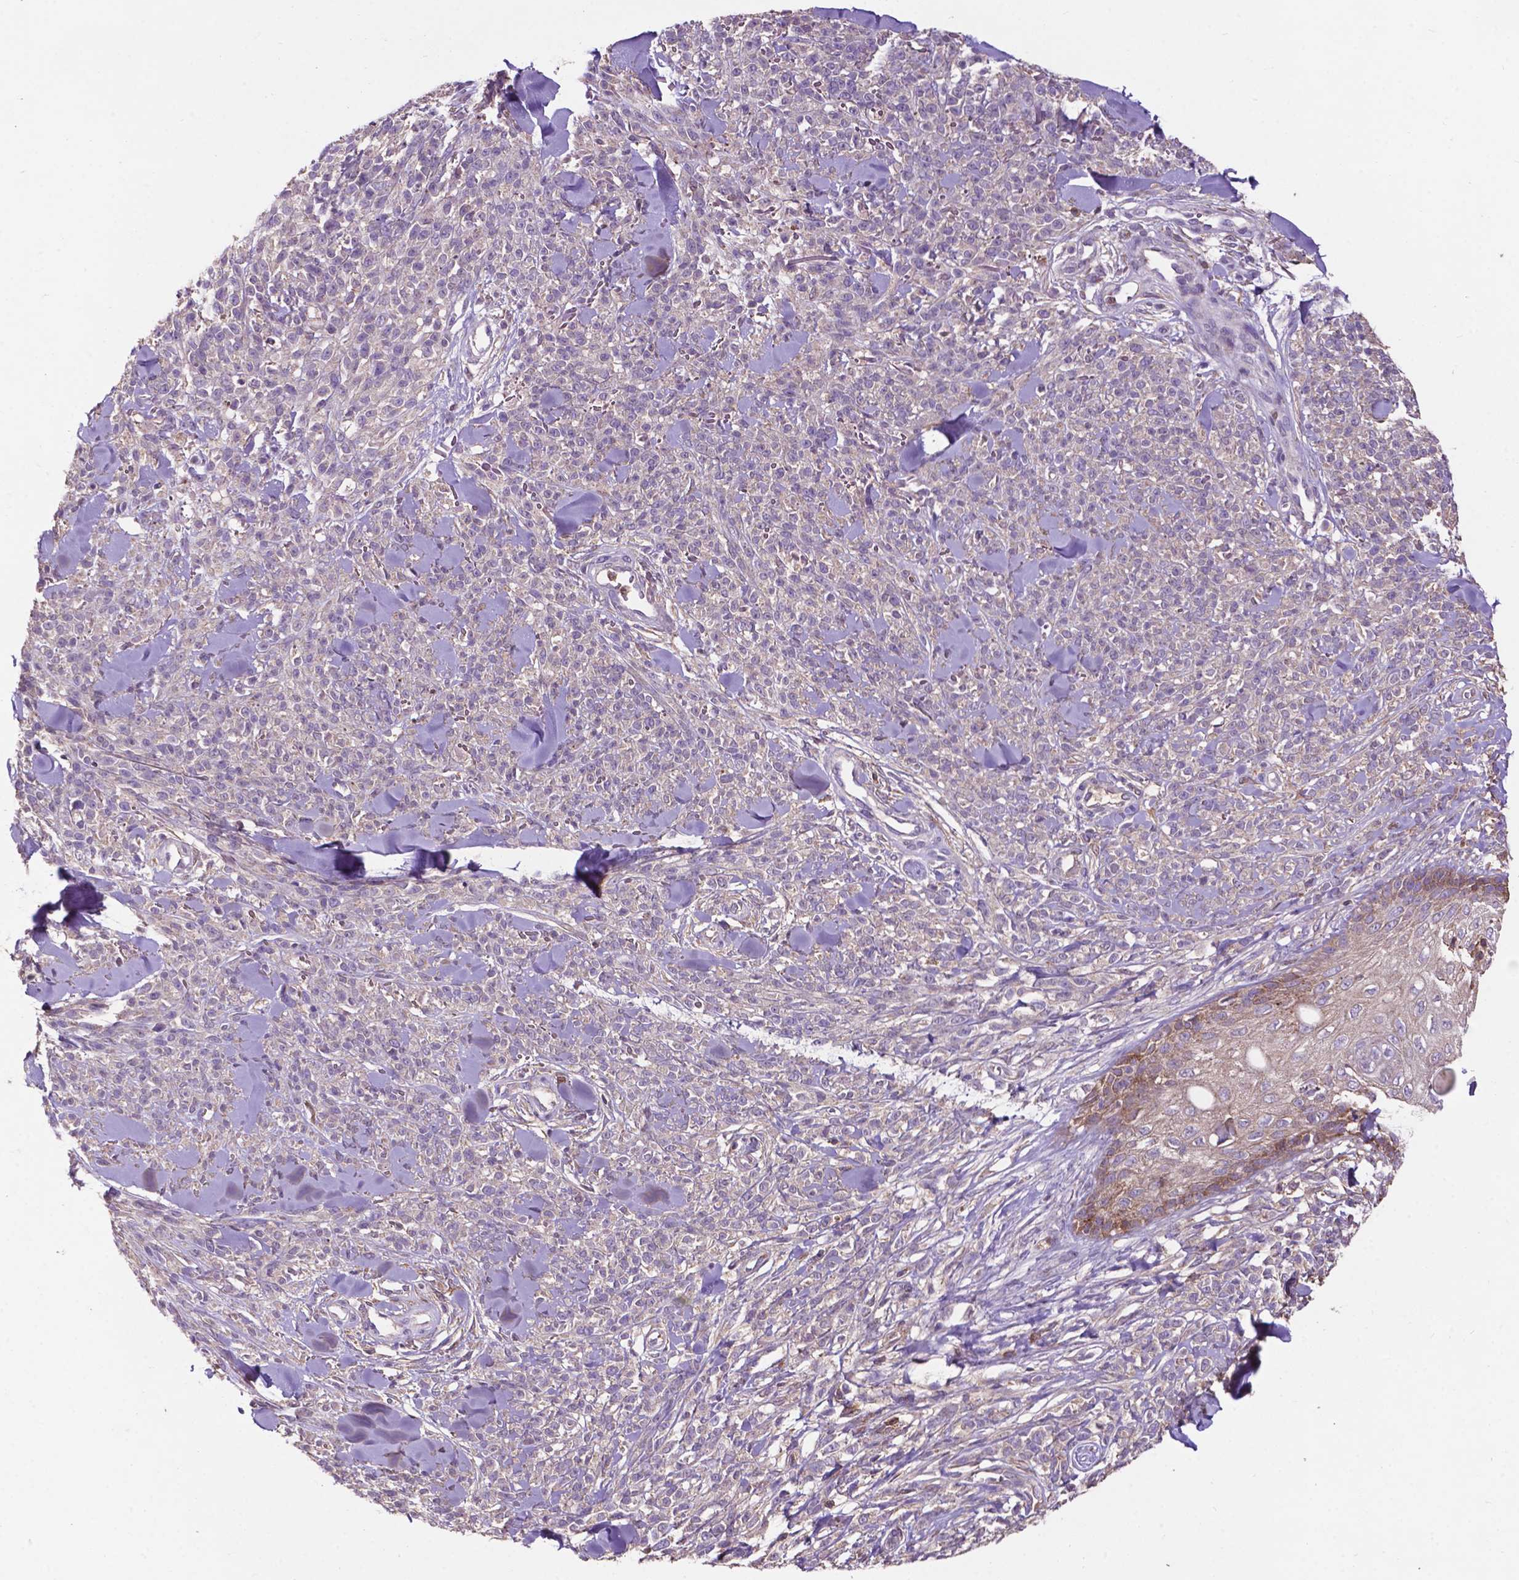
{"staining": {"intensity": "negative", "quantity": "none", "location": "none"}, "tissue": "melanoma", "cell_type": "Tumor cells", "image_type": "cancer", "snomed": [{"axis": "morphology", "description": "Malignant melanoma, NOS"}, {"axis": "topography", "description": "Skin"}, {"axis": "topography", "description": "Skin of trunk"}], "caption": "Human melanoma stained for a protein using IHC reveals no positivity in tumor cells.", "gene": "SMAD3", "patient": {"sex": "male", "age": 74}}